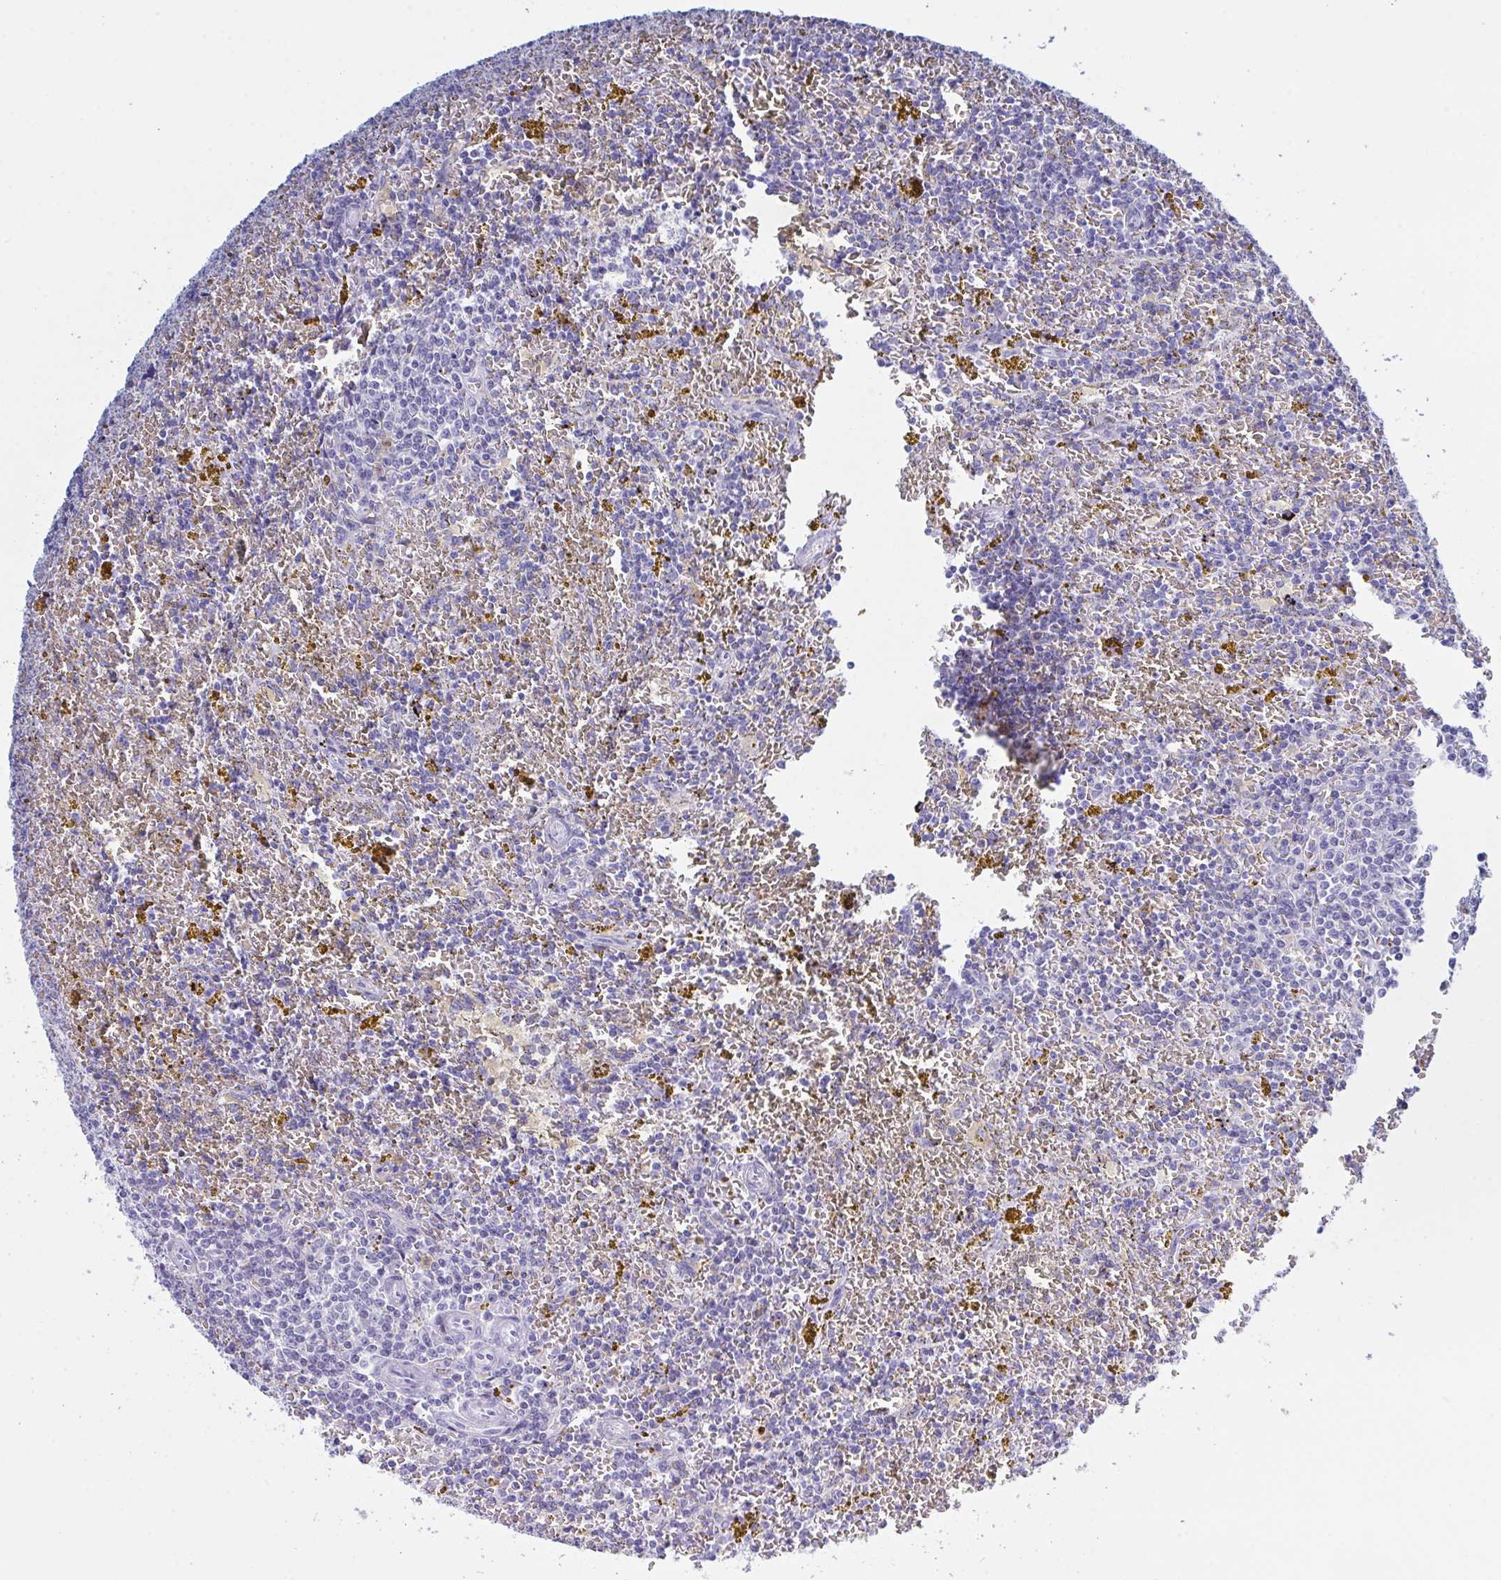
{"staining": {"intensity": "negative", "quantity": "none", "location": "none"}, "tissue": "lymphoma", "cell_type": "Tumor cells", "image_type": "cancer", "snomed": [{"axis": "morphology", "description": "Malignant lymphoma, non-Hodgkin's type, Low grade"}, {"axis": "topography", "description": "Spleen"}, {"axis": "topography", "description": "Lymph node"}], "caption": "High magnification brightfield microscopy of malignant lymphoma, non-Hodgkin's type (low-grade) stained with DAB (3,3'-diaminobenzidine) (brown) and counterstained with hematoxylin (blue): tumor cells show no significant expression. (DAB IHC, high magnification).", "gene": "MYO1F", "patient": {"sex": "female", "age": 66}}